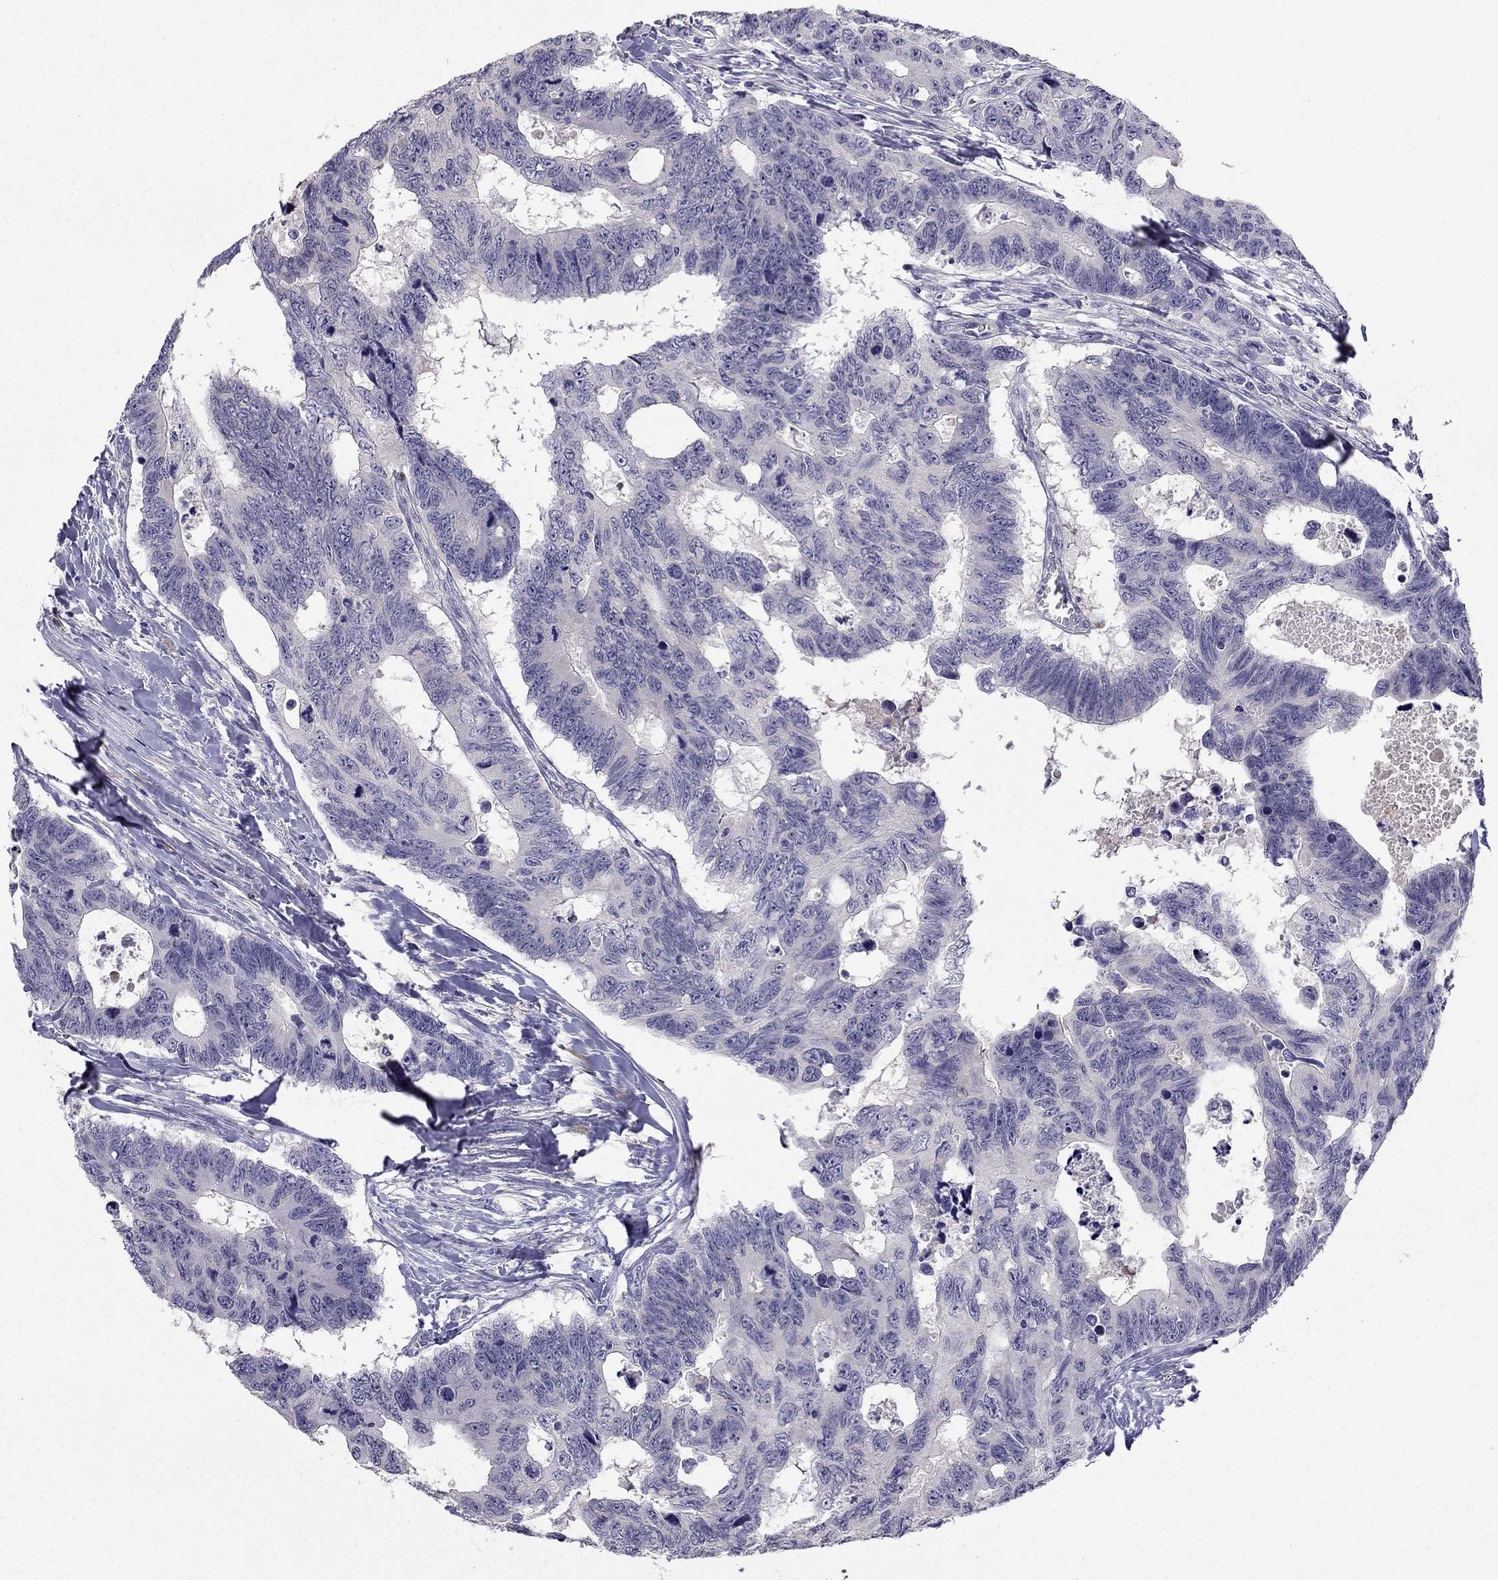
{"staining": {"intensity": "negative", "quantity": "none", "location": "none"}, "tissue": "colorectal cancer", "cell_type": "Tumor cells", "image_type": "cancer", "snomed": [{"axis": "morphology", "description": "Adenocarcinoma, NOS"}, {"axis": "topography", "description": "Colon"}], "caption": "Tumor cells are negative for brown protein staining in colorectal cancer (adenocarcinoma).", "gene": "C16orf89", "patient": {"sex": "female", "age": 77}}